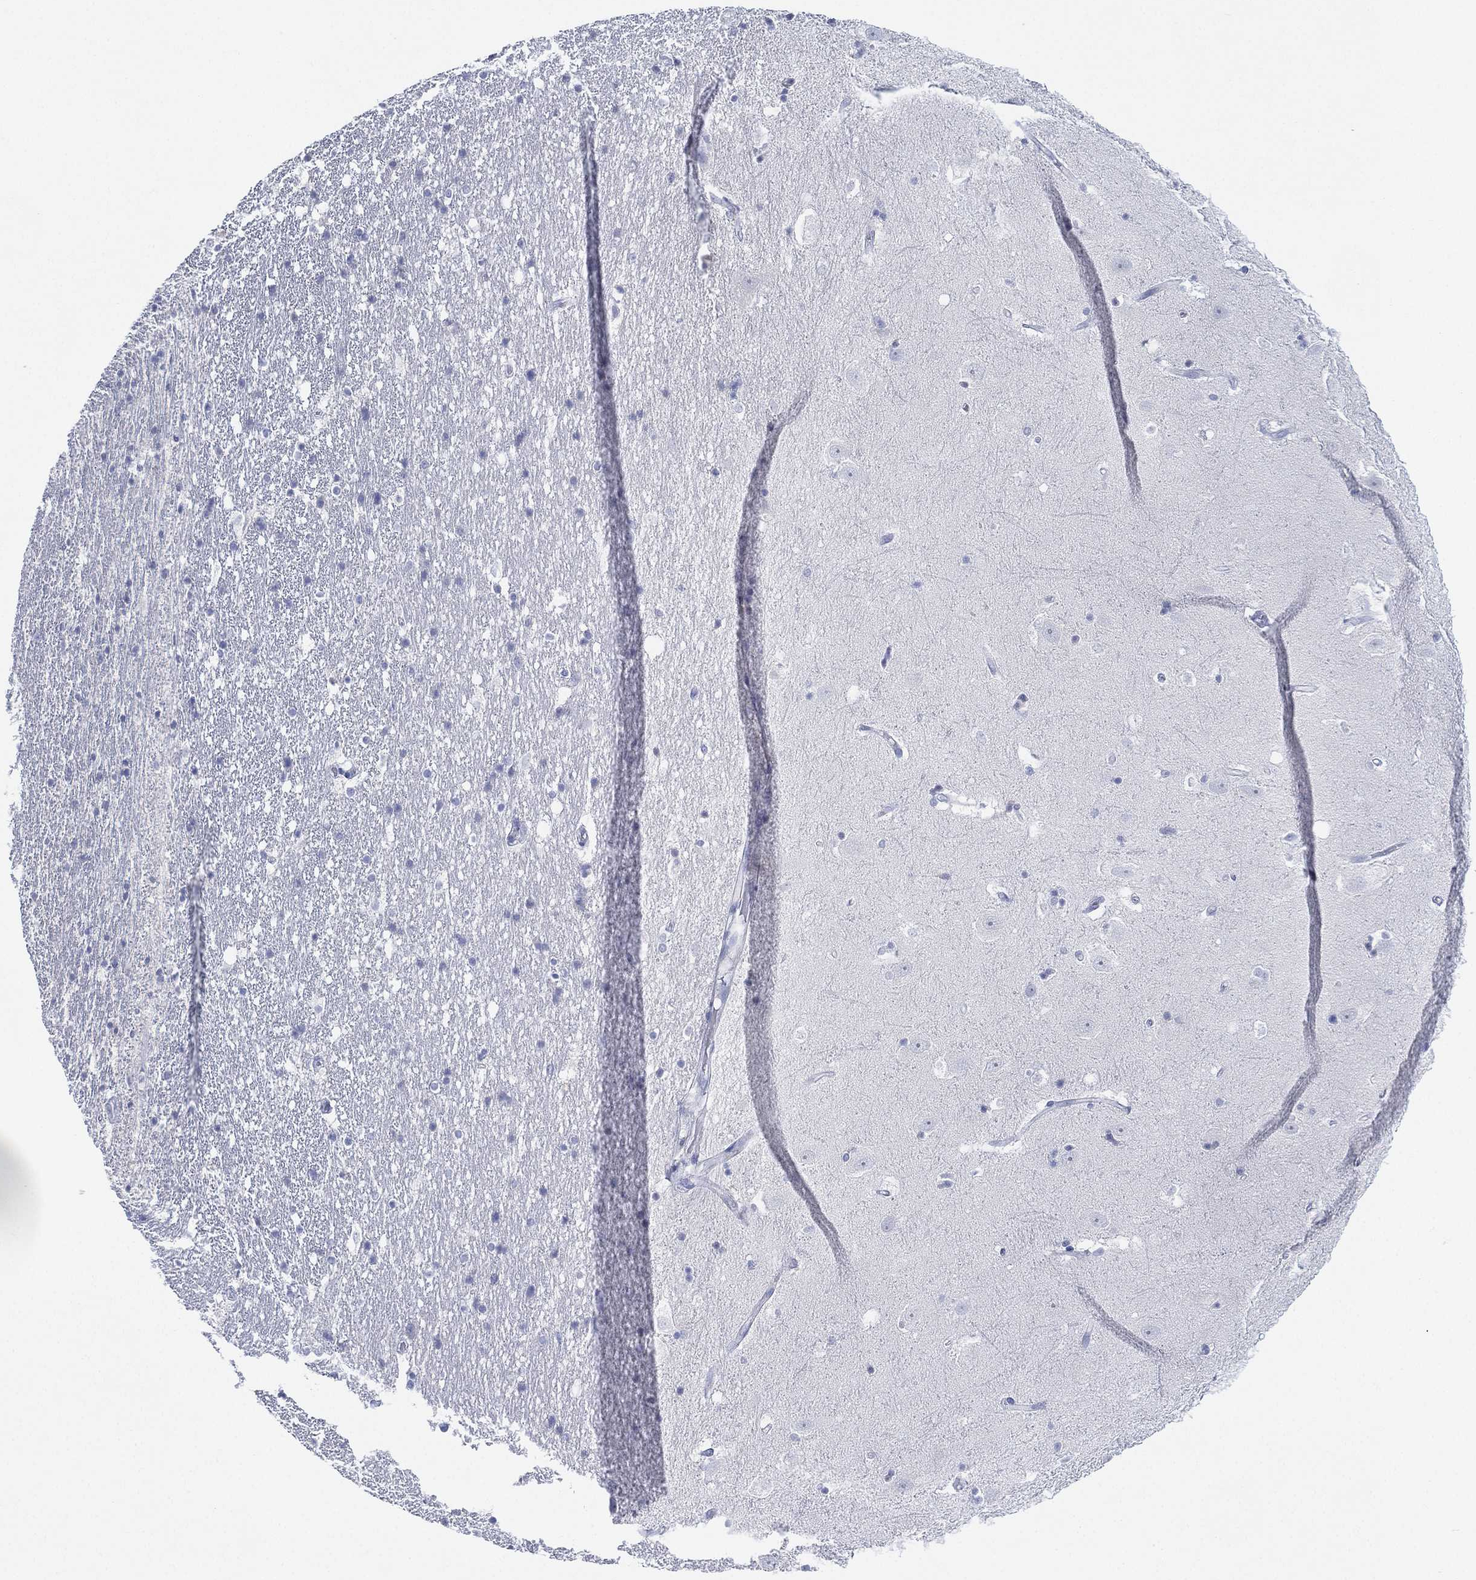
{"staining": {"intensity": "negative", "quantity": "none", "location": "none"}, "tissue": "hippocampus", "cell_type": "Glial cells", "image_type": "normal", "snomed": [{"axis": "morphology", "description": "Normal tissue, NOS"}, {"axis": "topography", "description": "Hippocampus"}], "caption": "This is an immunohistochemistry micrograph of benign hippocampus. There is no positivity in glial cells.", "gene": "SEPTIN1", "patient": {"sex": "male", "age": 49}}